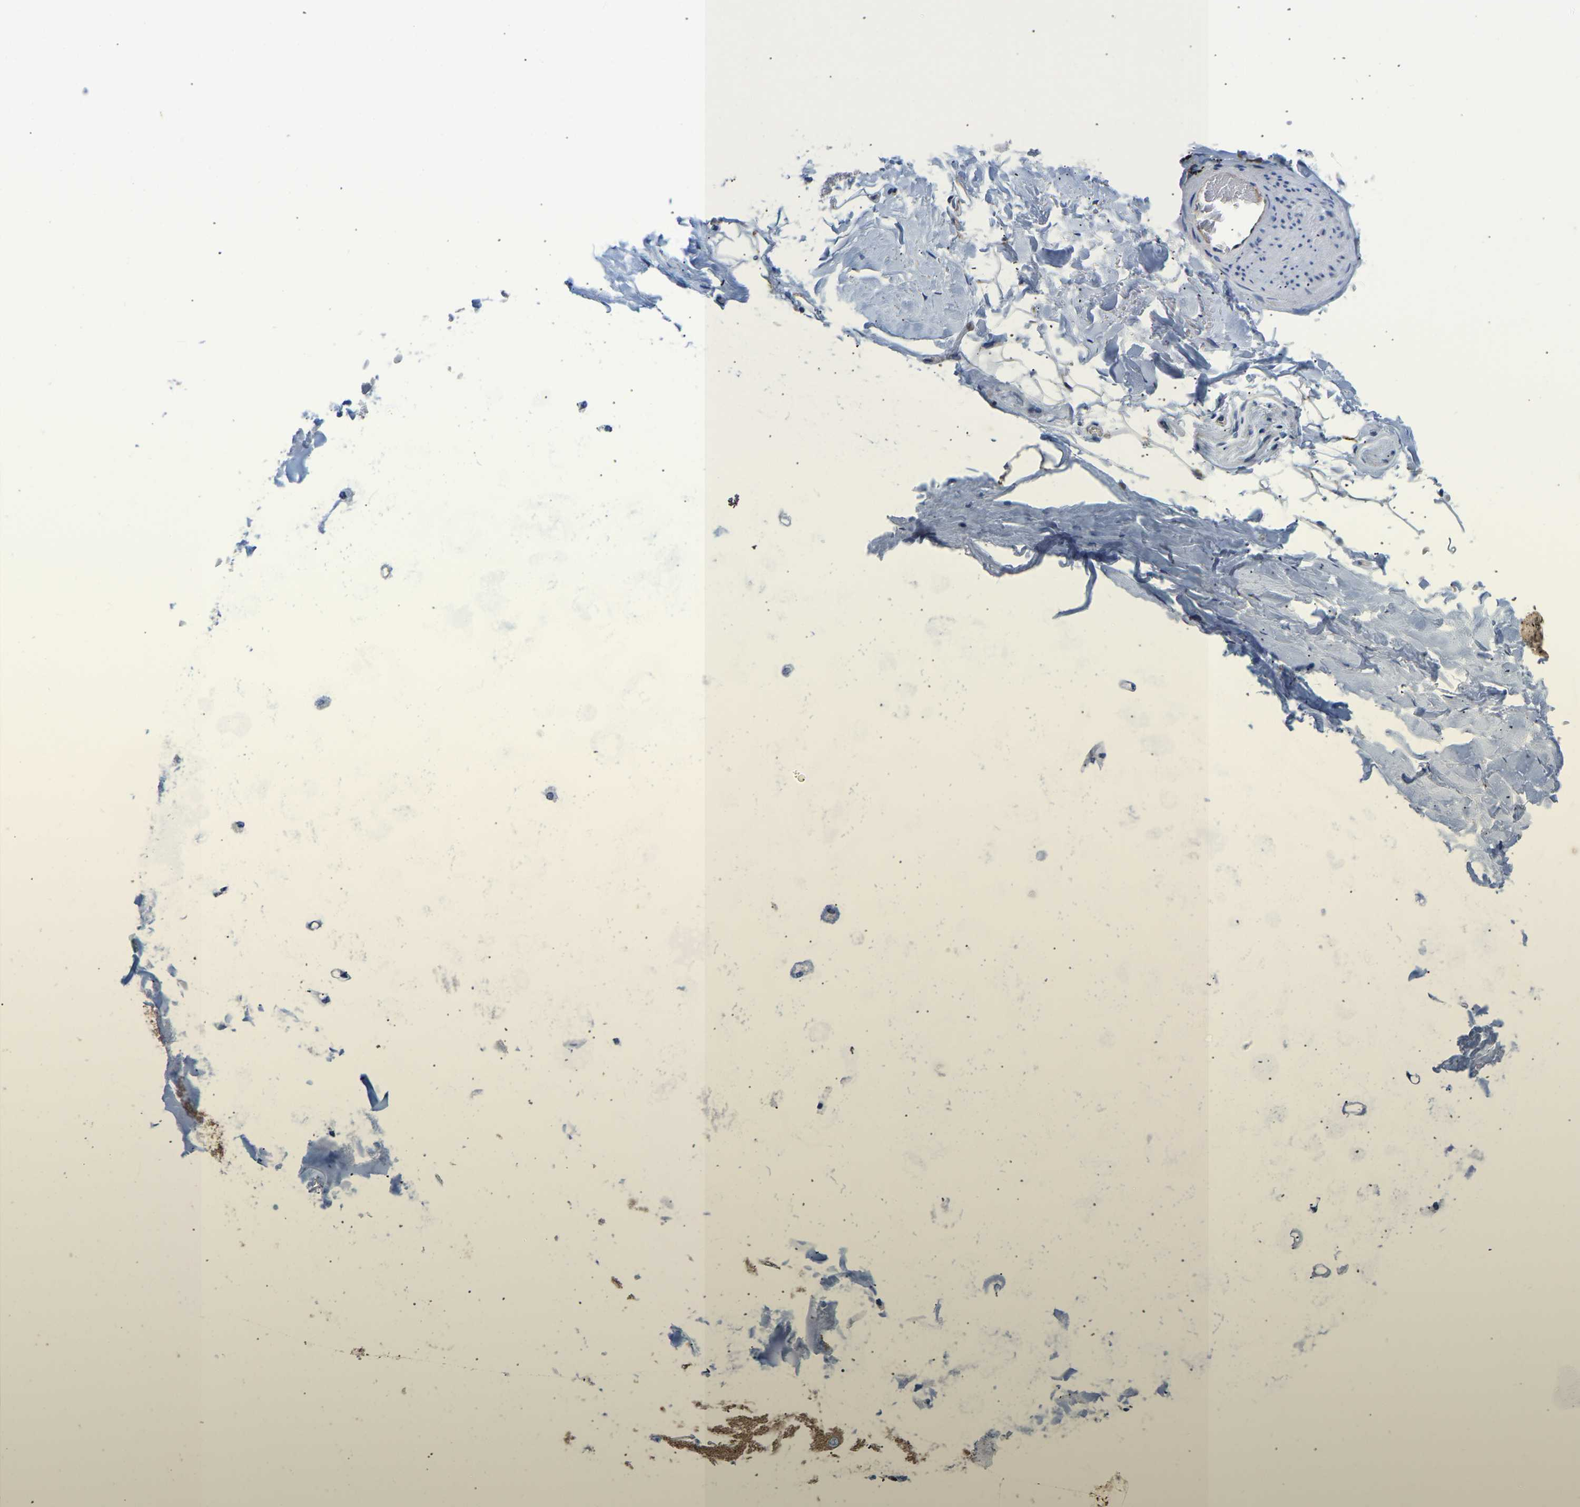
{"staining": {"intensity": "moderate", "quantity": ">75%", "location": "cytoplasmic/membranous"}, "tissue": "adipose tissue", "cell_type": "Adipocytes", "image_type": "normal", "snomed": [{"axis": "morphology", "description": "Normal tissue, NOS"}, {"axis": "topography", "description": "Cartilage tissue"}, {"axis": "topography", "description": "Lung"}], "caption": "Adipose tissue stained with a brown dye reveals moderate cytoplasmic/membranous positive expression in approximately >75% of adipocytes.", "gene": "ABCA10", "patient": {"sex": "female", "age": 77}}